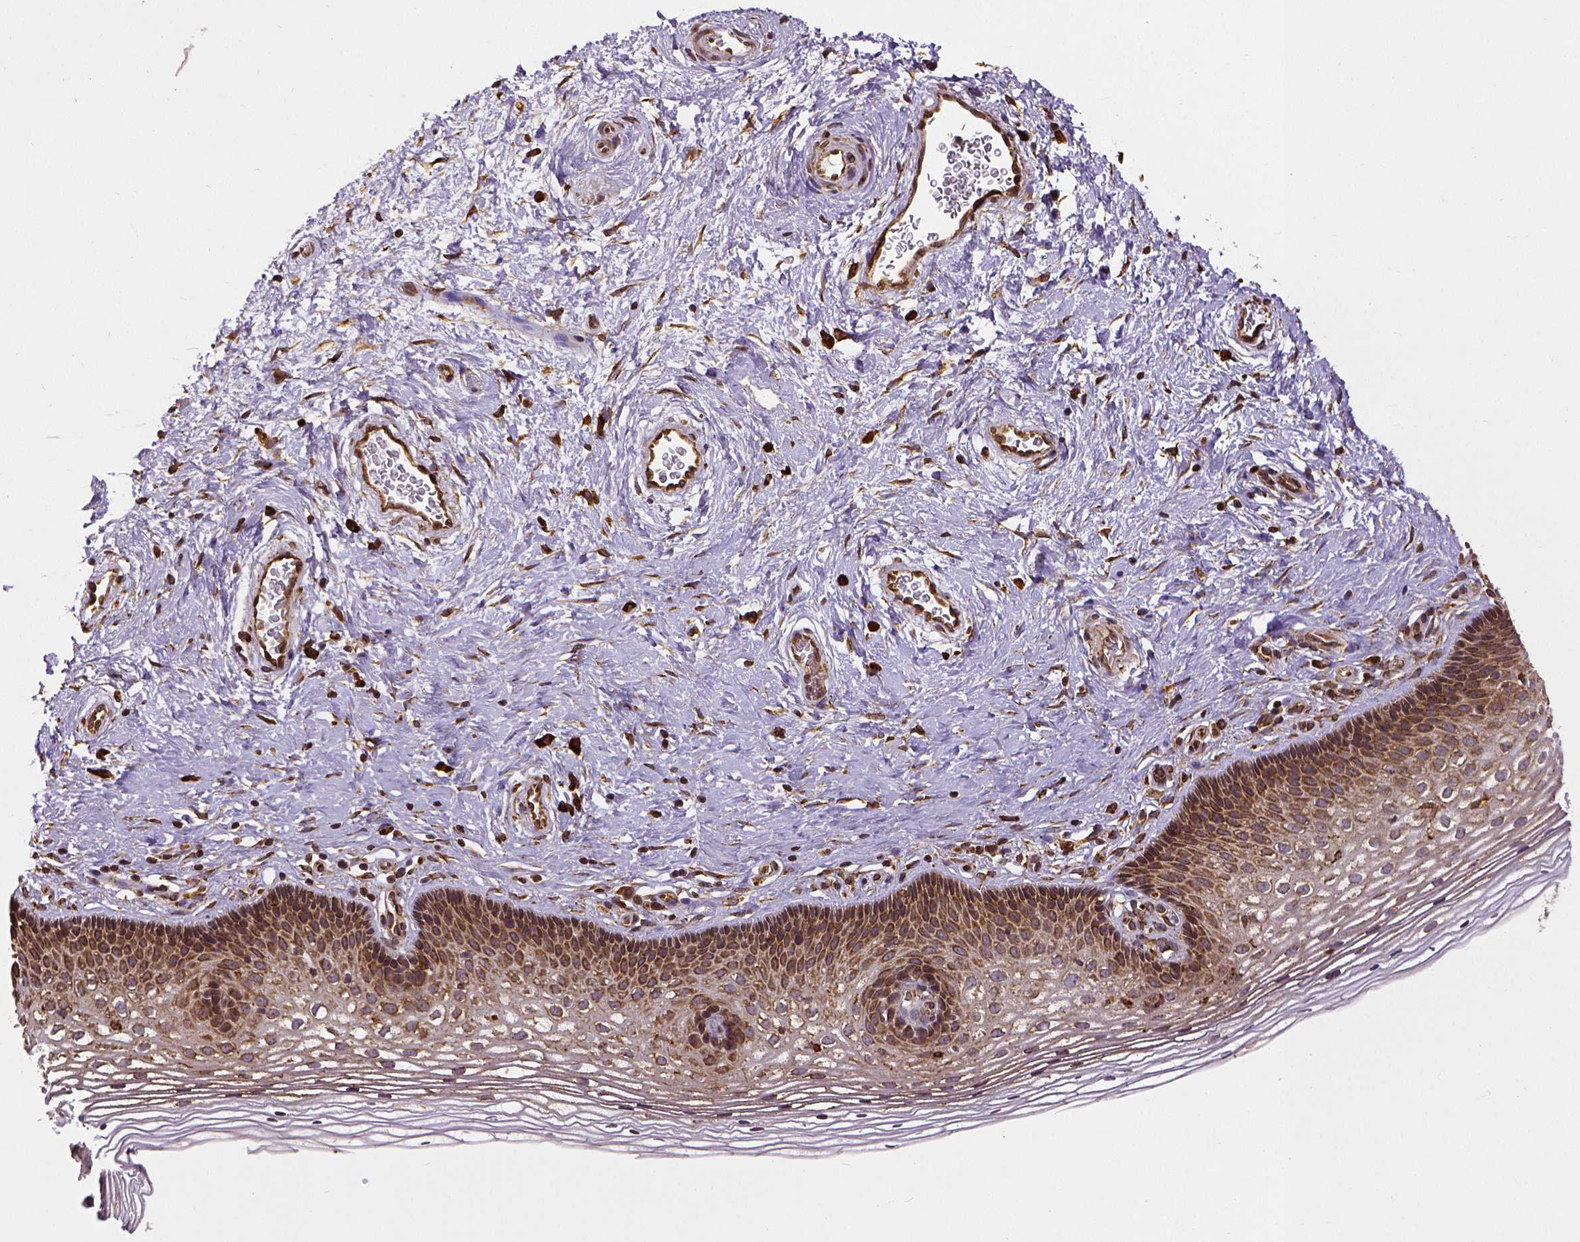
{"staining": {"intensity": "moderate", "quantity": ">75%", "location": "cytoplasmic/membranous"}, "tissue": "cervix", "cell_type": "Glandular cells", "image_type": "normal", "snomed": [{"axis": "morphology", "description": "Normal tissue, NOS"}, {"axis": "topography", "description": "Cervix"}], "caption": "Cervix stained for a protein (brown) displays moderate cytoplasmic/membranous positive positivity in approximately >75% of glandular cells.", "gene": "MTDH", "patient": {"sex": "female", "age": 34}}